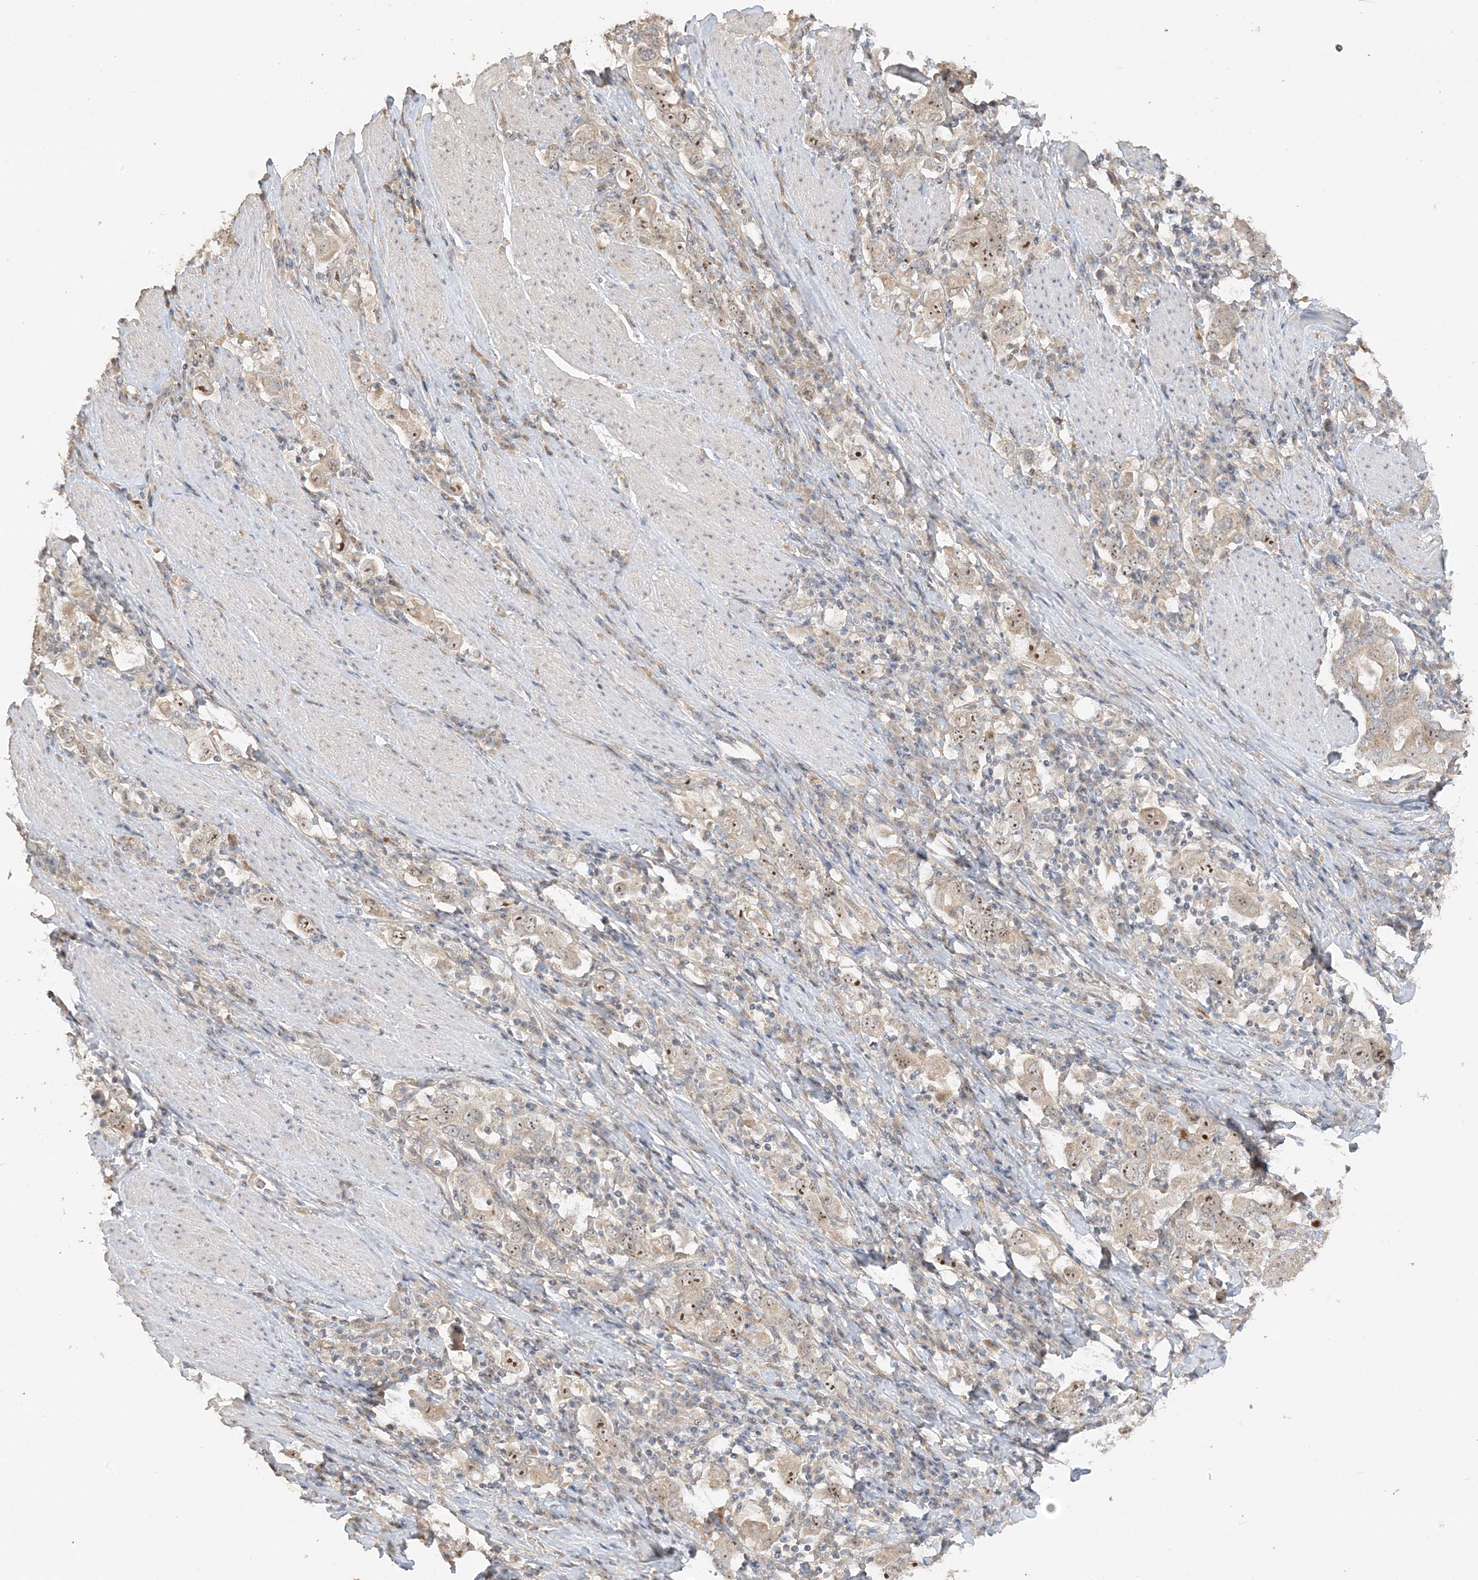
{"staining": {"intensity": "moderate", "quantity": "25%-75%", "location": "nuclear"}, "tissue": "stomach cancer", "cell_type": "Tumor cells", "image_type": "cancer", "snomed": [{"axis": "morphology", "description": "Adenocarcinoma, NOS"}, {"axis": "topography", "description": "Stomach, upper"}], "caption": "A photomicrograph showing moderate nuclear expression in approximately 25%-75% of tumor cells in stomach cancer (adenocarcinoma), as visualized by brown immunohistochemical staining.", "gene": "DDX18", "patient": {"sex": "male", "age": 62}}